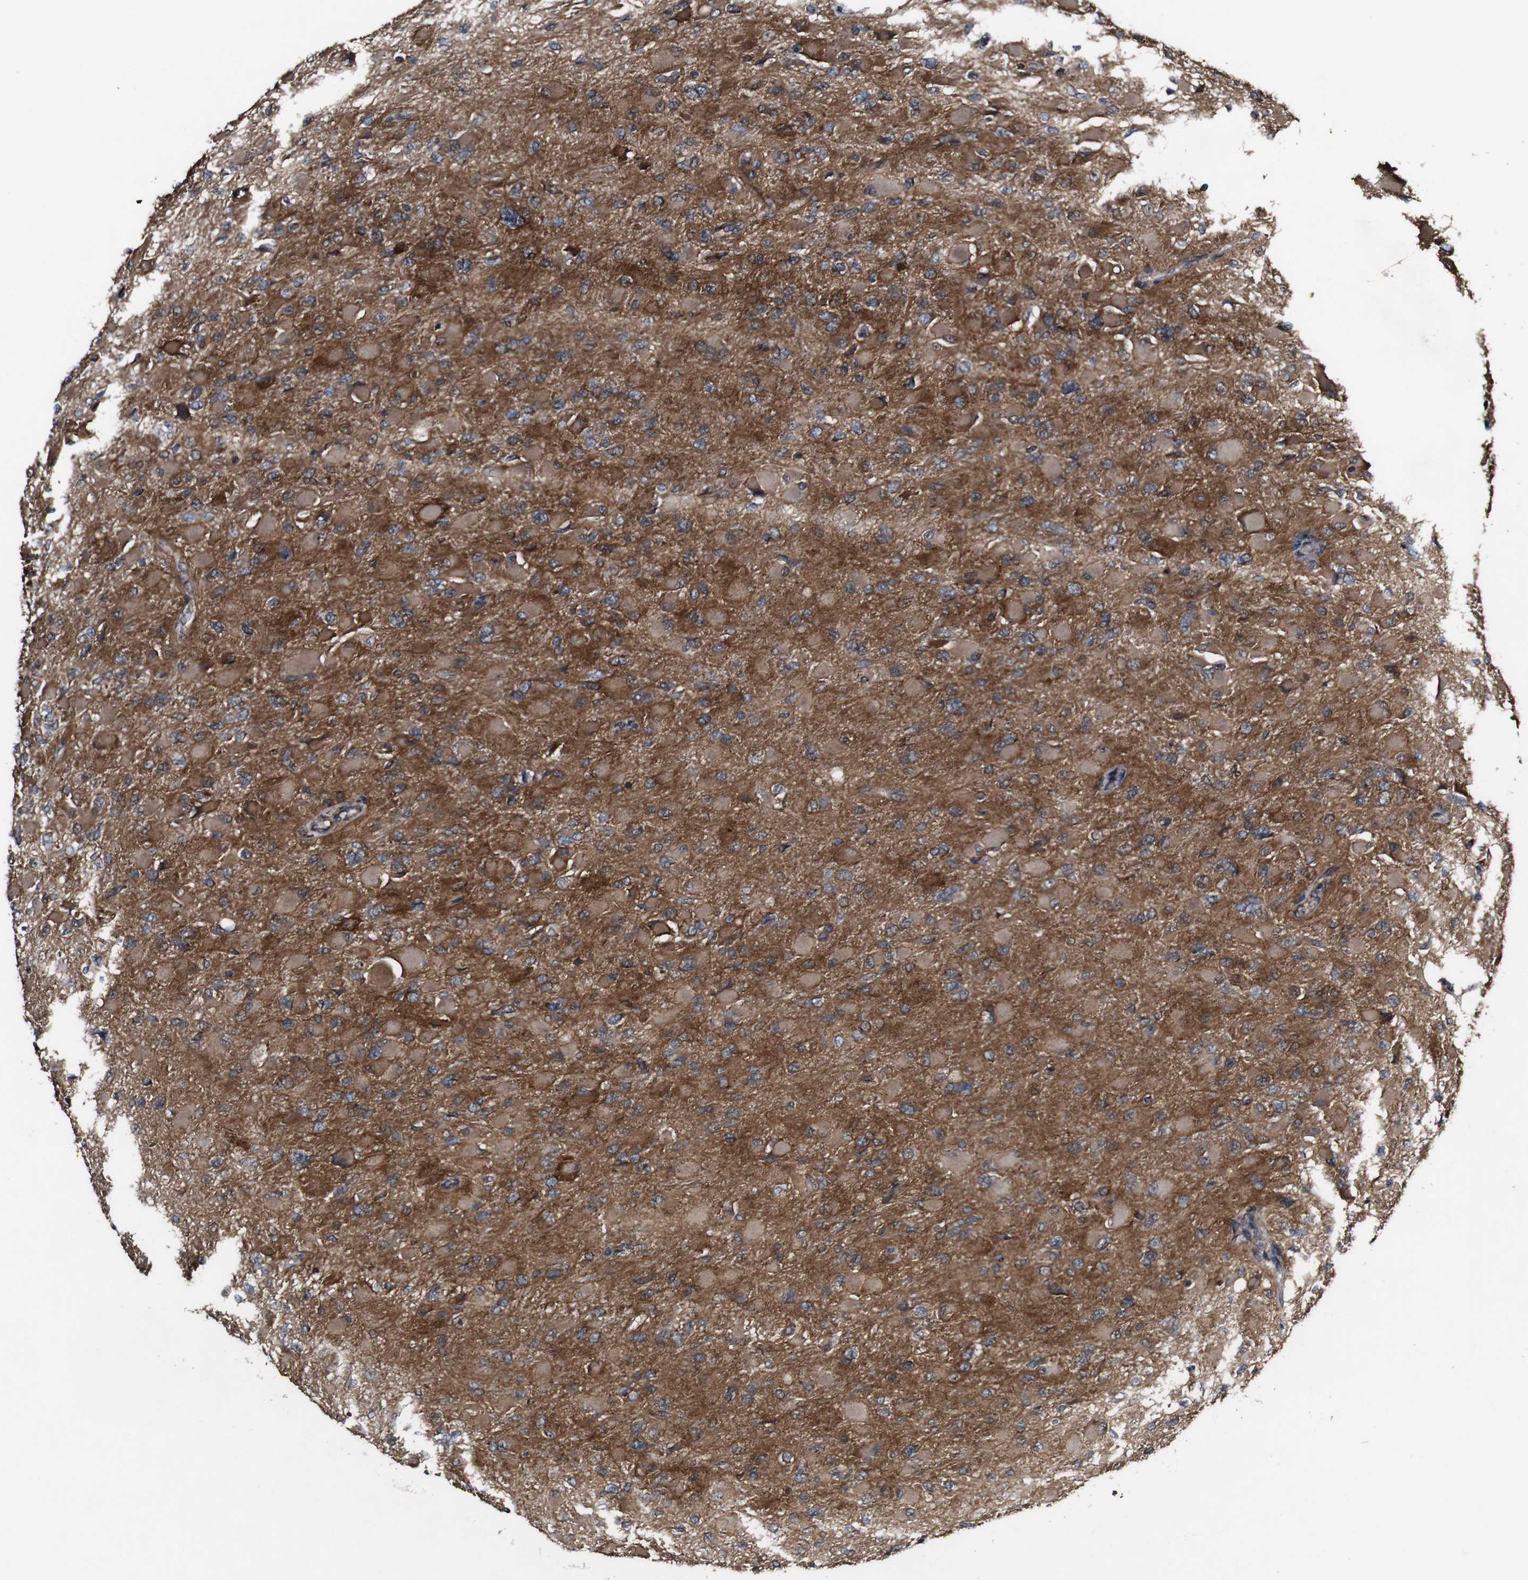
{"staining": {"intensity": "moderate", "quantity": ">75%", "location": "cytoplasmic/membranous"}, "tissue": "glioma", "cell_type": "Tumor cells", "image_type": "cancer", "snomed": [{"axis": "morphology", "description": "Glioma, malignant, High grade"}, {"axis": "topography", "description": "Cerebral cortex"}], "caption": "Immunohistochemistry (DAB) staining of malignant glioma (high-grade) displays moderate cytoplasmic/membranous protein expression in approximately >75% of tumor cells. The staining was performed using DAB to visualize the protein expression in brown, while the nuclei were stained in blue with hematoxylin (Magnification: 20x).", "gene": "BTN3A3", "patient": {"sex": "female", "age": 36}}